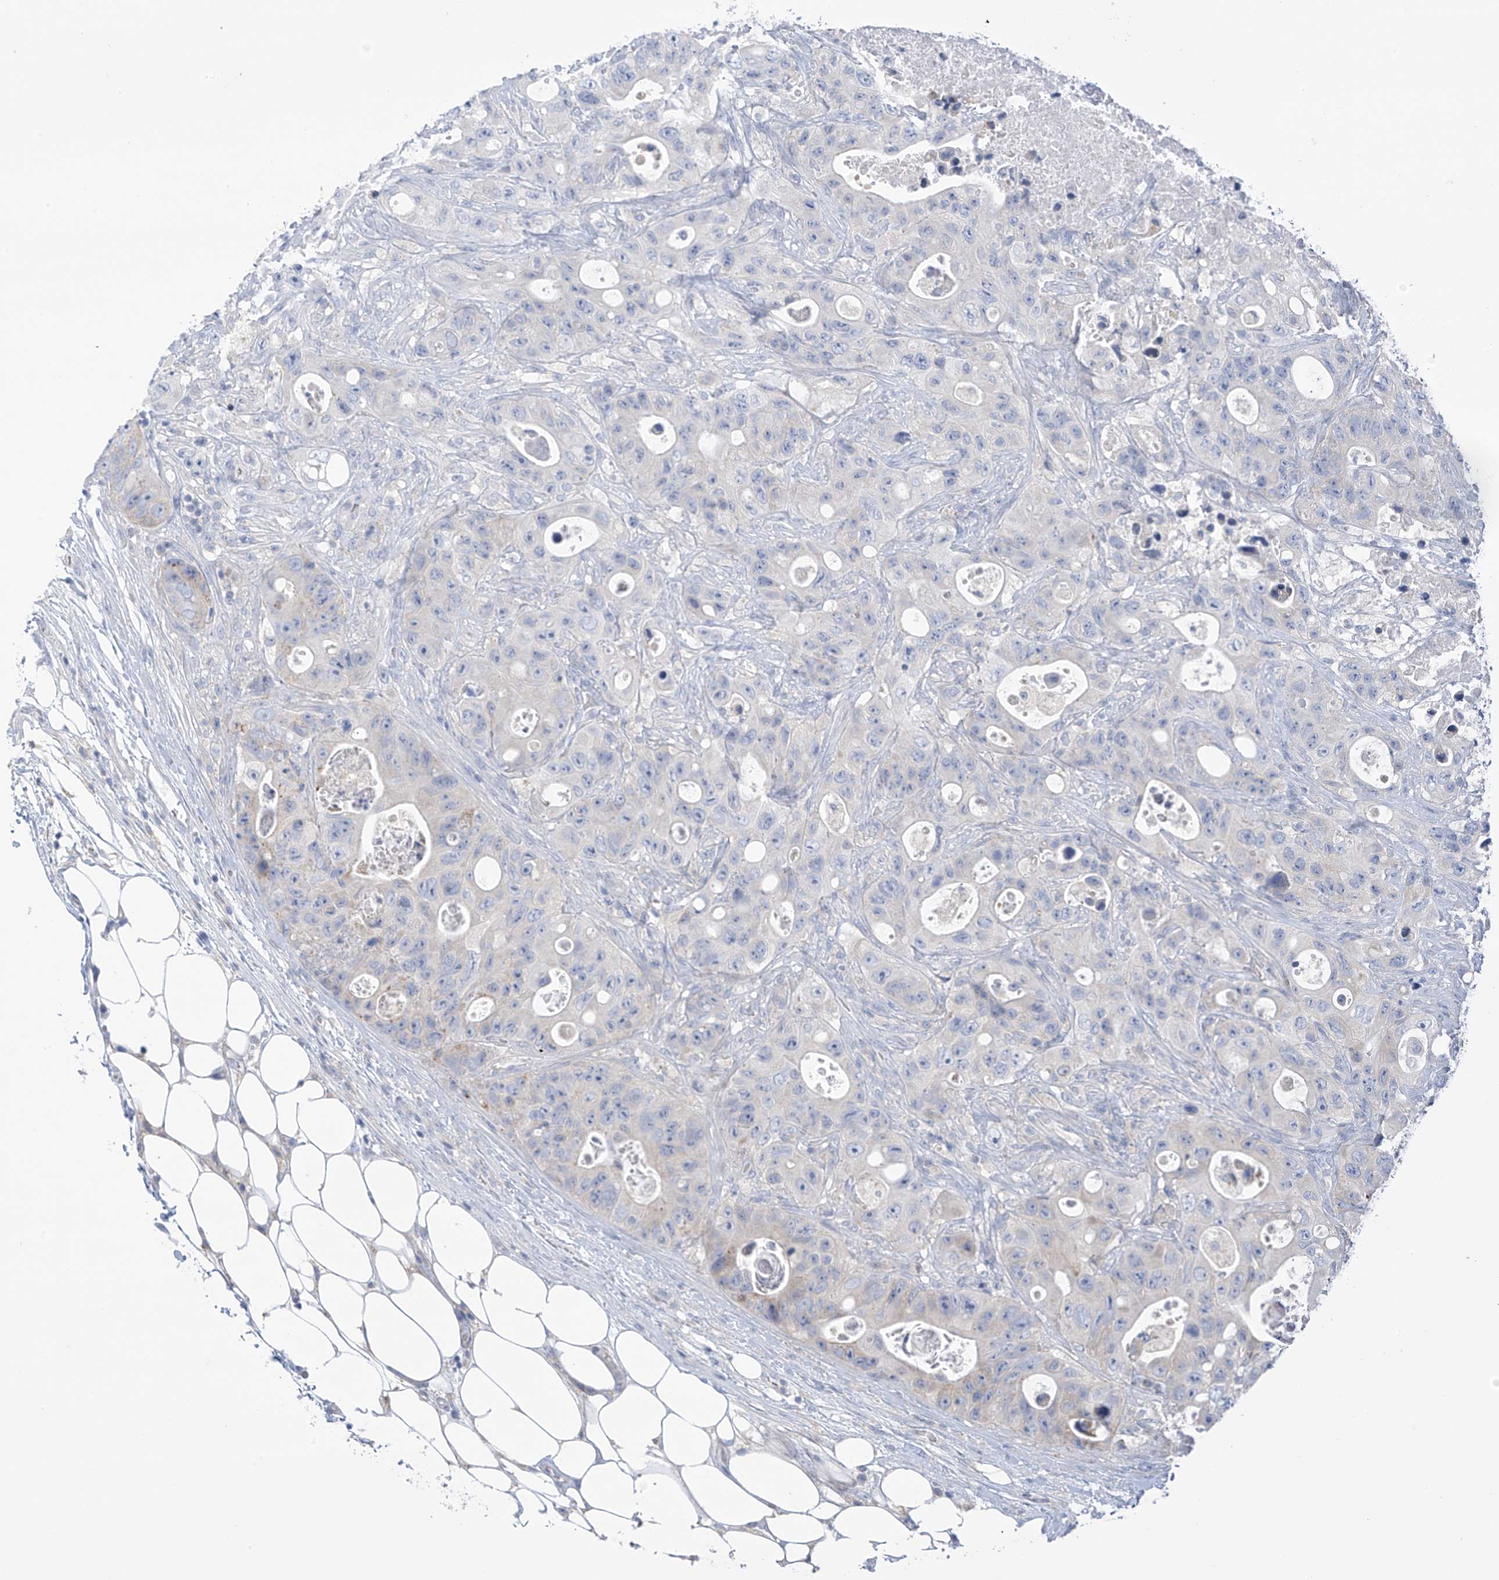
{"staining": {"intensity": "negative", "quantity": "none", "location": "none"}, "tissue": "colorectal cancer", "cell_type": "Tumor cells", "image_type": "cancer", "snomed": [{"axis": "morphology", "description": "Adenocarcinoma, NOS"}, {"axis": "topography", "description": "Colon"}], "caption": "Tumor cells show no significant protein expression in adenocarcinoma (colorectal). (DAB immunohistochemistry visualized using brightfield microscopy, high magnification).", "gene": "SLC6A12", "patient": {"sex": "female", "age": 46}}